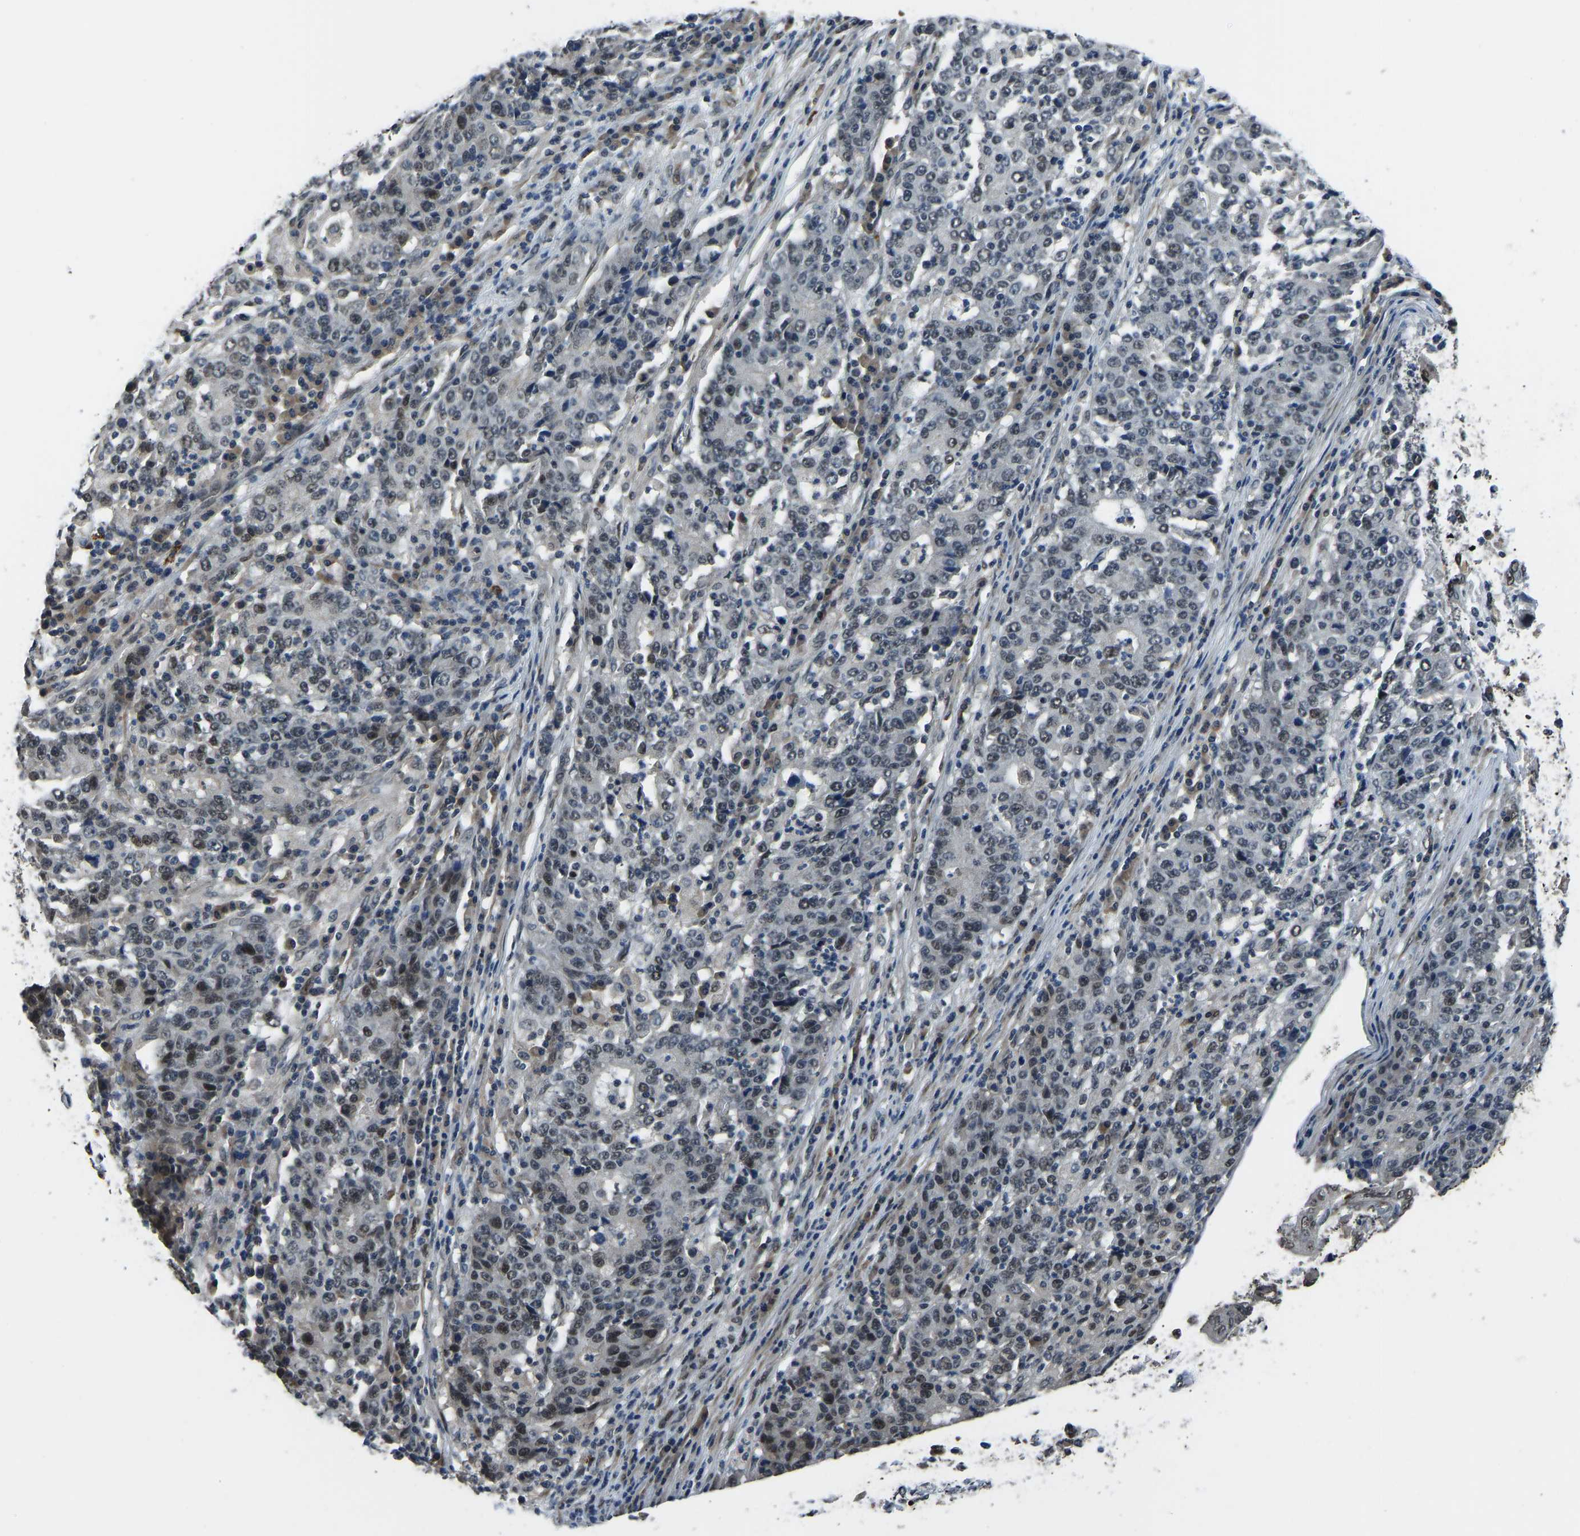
{"staining": {"intensity": "weak", "quantity": "<25%", "location": "nuclear"}, "tissue": "stomach cancer", "cell_type": "Tumor cells", "image_type": "cancer", "snomed": [{"axis": "morphology", "description": "Adenocarcinoma, NOS"}, {"axis": "topography", "description": "Stomach"}], "caption": "IHC micrograph of neoplastic tissue: human stomach cancer (adenocarcinoma) stained with DAB reveals no significant protein positivity in tumor cells.", "gene": "FOS", "patient": {"sex": "female", "age": 65}}